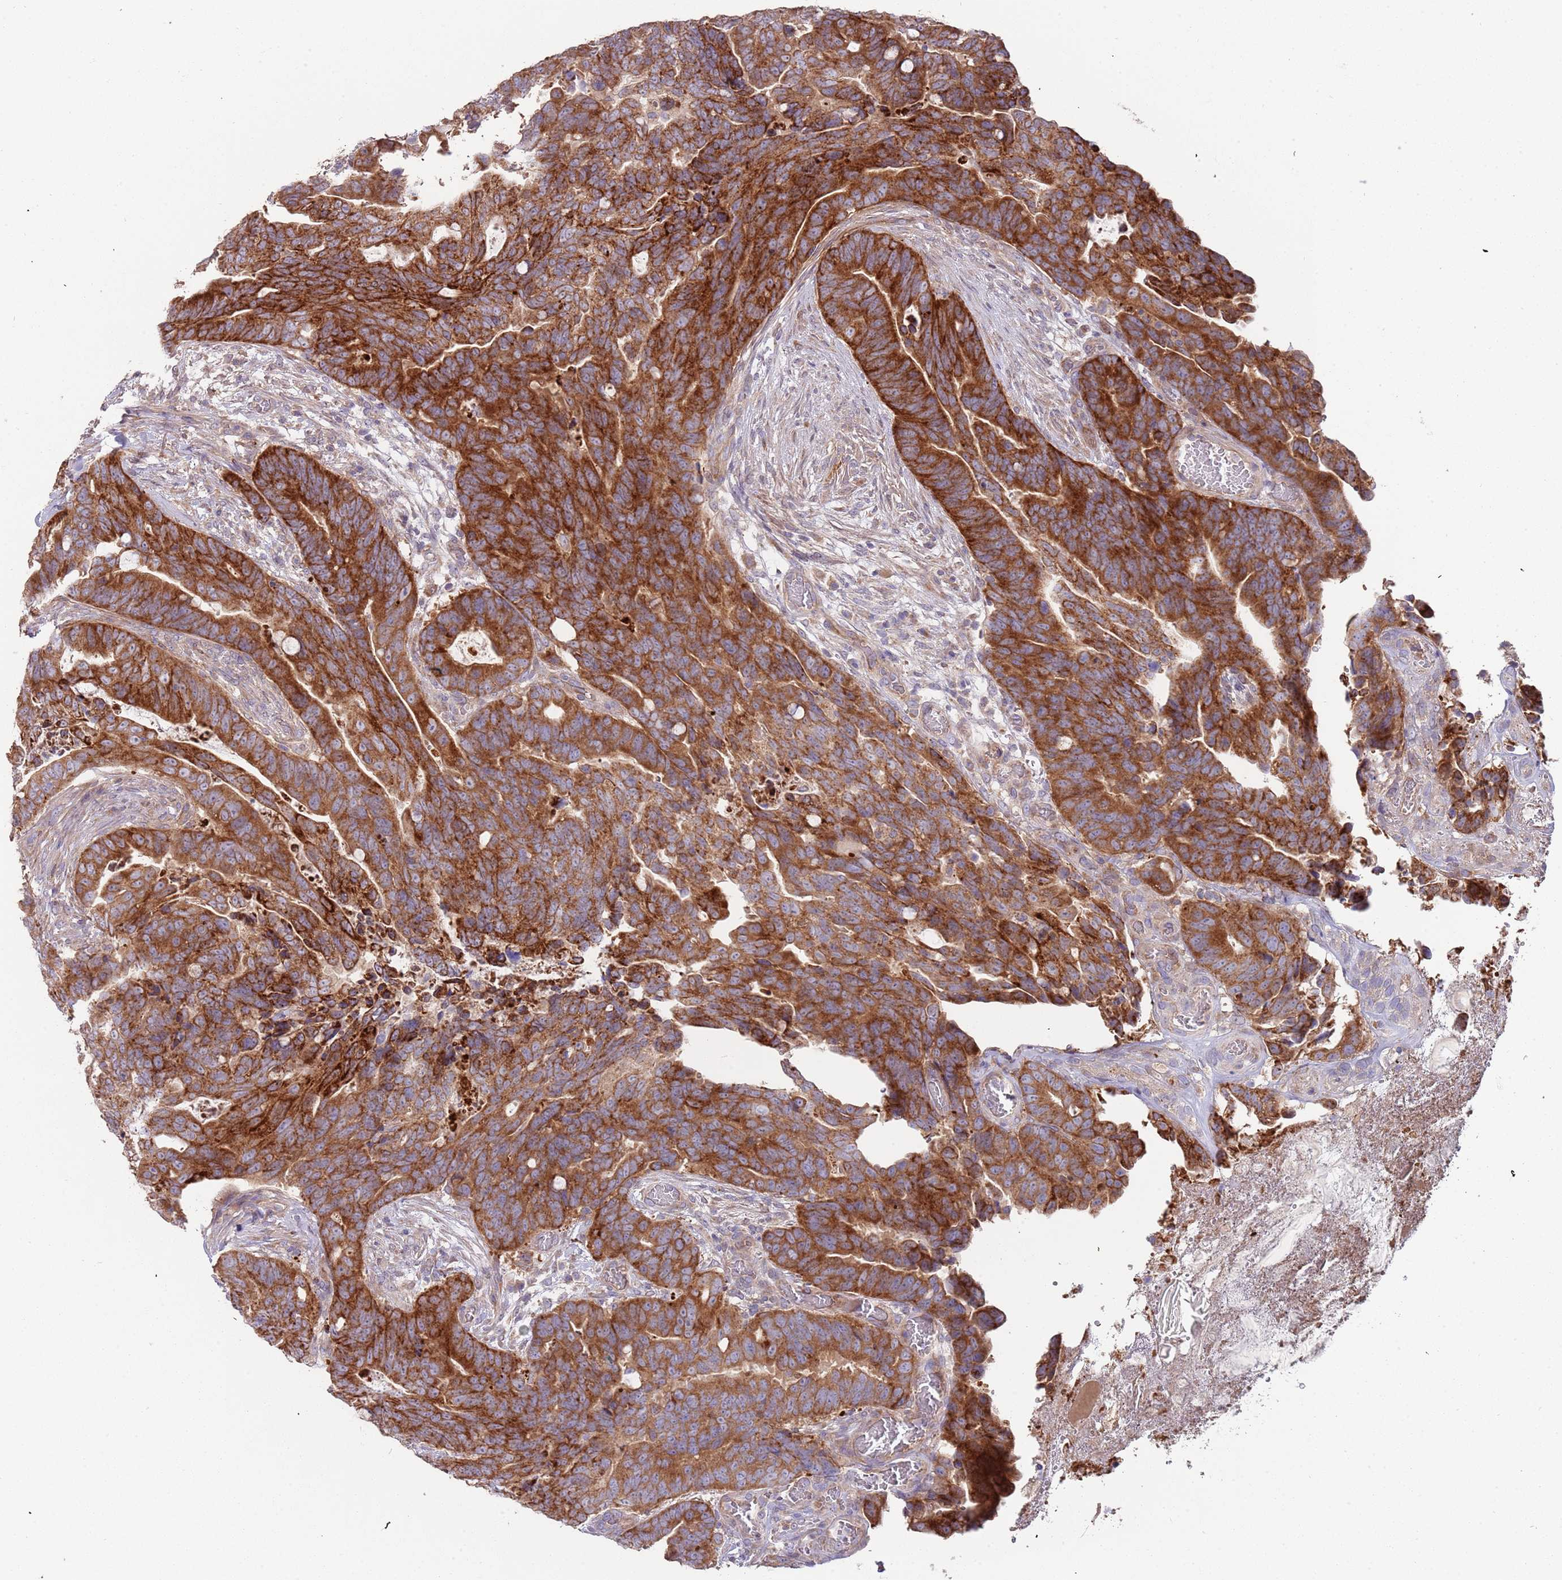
{"staining": {"intensity": "strong", "quantity": ">75%", "location": "cytoplasmic/membranous"}, "tissue": "colorectal cancer", "cell_type": "Tumor cells", "image_type": "cancer", "snomed": [{"axis": "morphology", "description": "Adenocarcinoma, NOS"}, {"axis": "topography", "description": "Colon"}], "caption": "IHC photomicrograph of human adenocarcinoma (colorectal) stained for a protein (brown), which exhibits high levels of strong cytoplasmic/membranous staining in about >75% of tumor cells.", "gene": "ABCC10", "patient": {"sex": "female", "age": 82}}